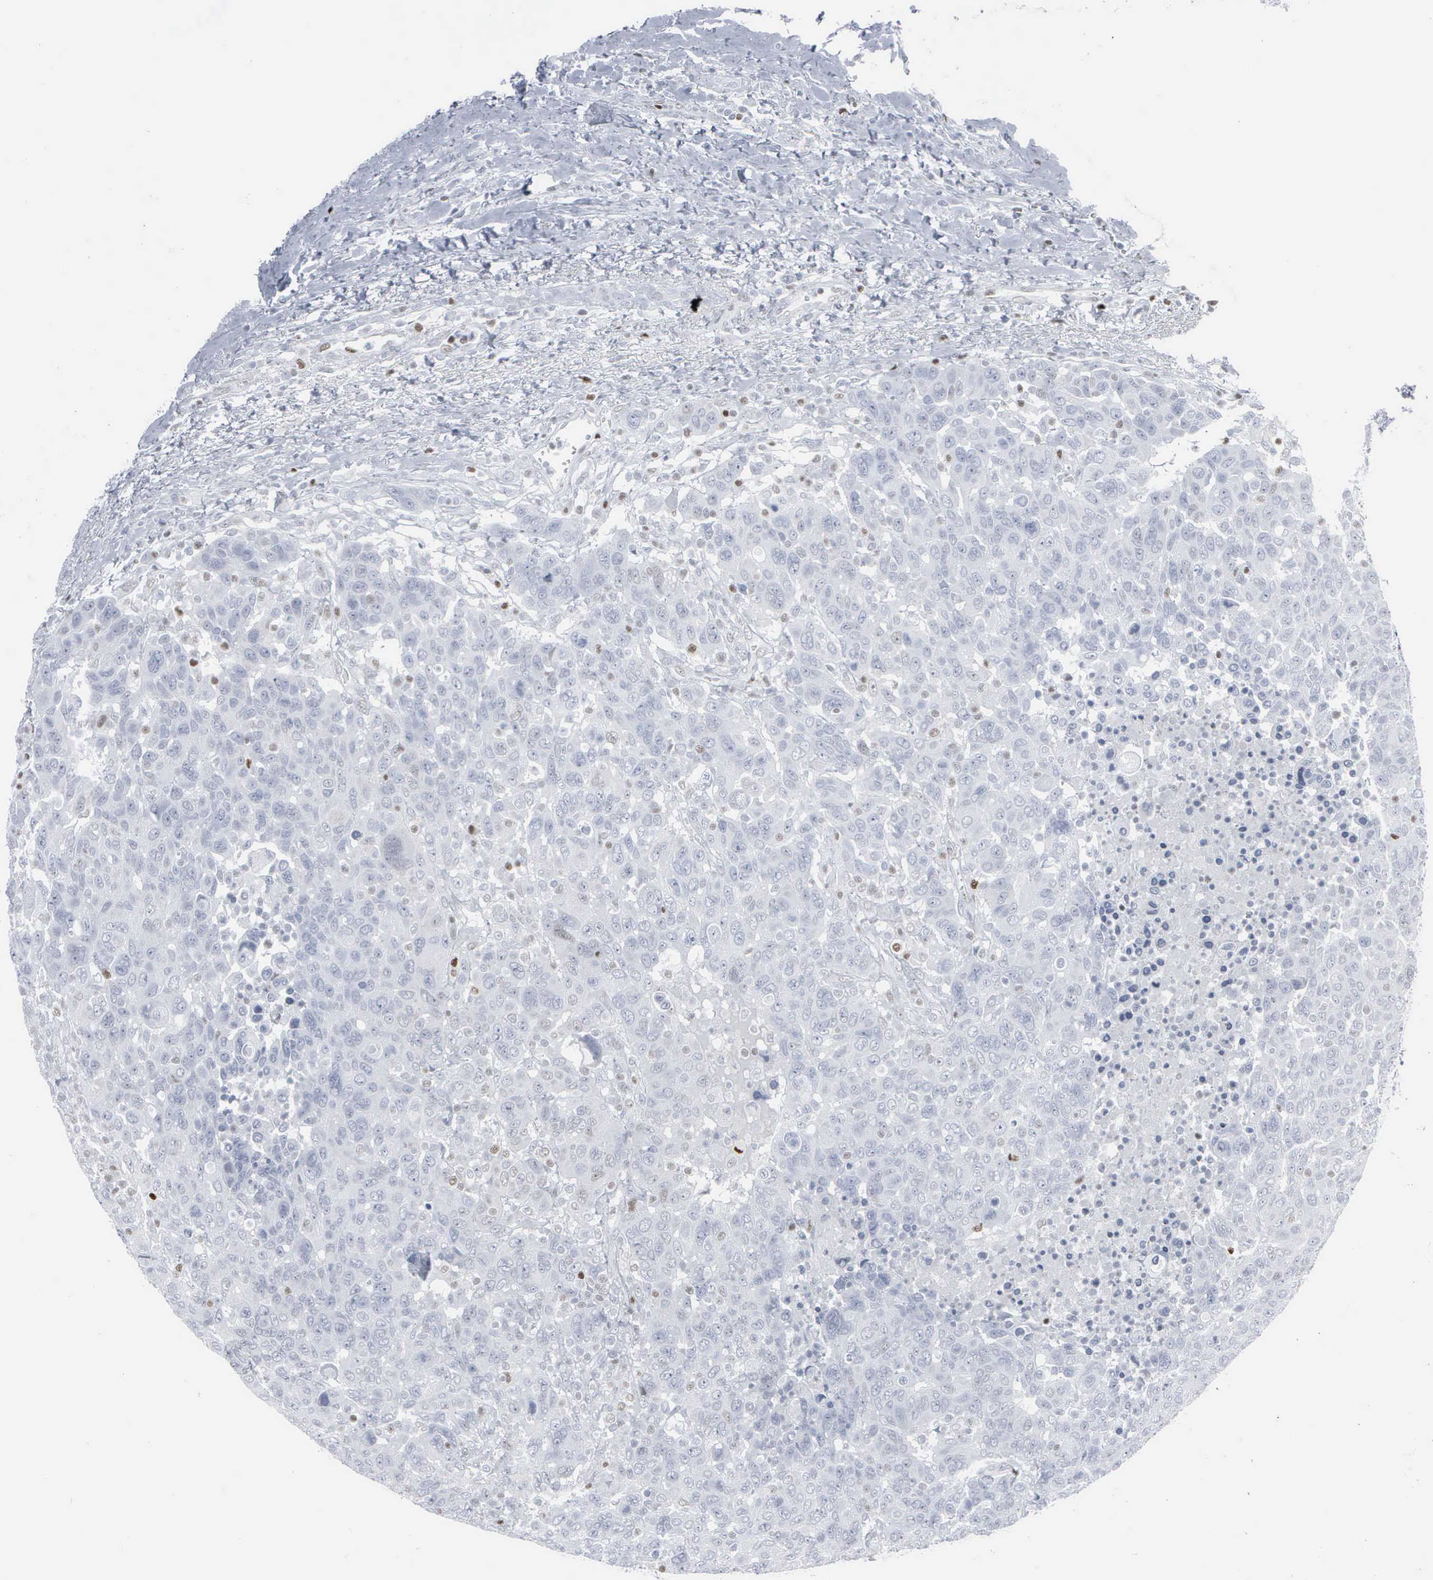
{"staining": {"intensity": "negative", "quantity": "none", "location": "none"}, "tissue": "breast cancer", "cell_type": "Tumor cells", "image_type": "cancer", "snomed": [{"axis": "morphology", "description": "Duct carcinoma"}, {"axis": "topography", "description": "Breast"}], "caption": "This is a image of immunohistochemistry (IHC) staining of breast invasive ductal carcinoma, which shows no staining in tumor cells.", "gene": "CCND3", "patient": {"sex": "female", "age": 37}}